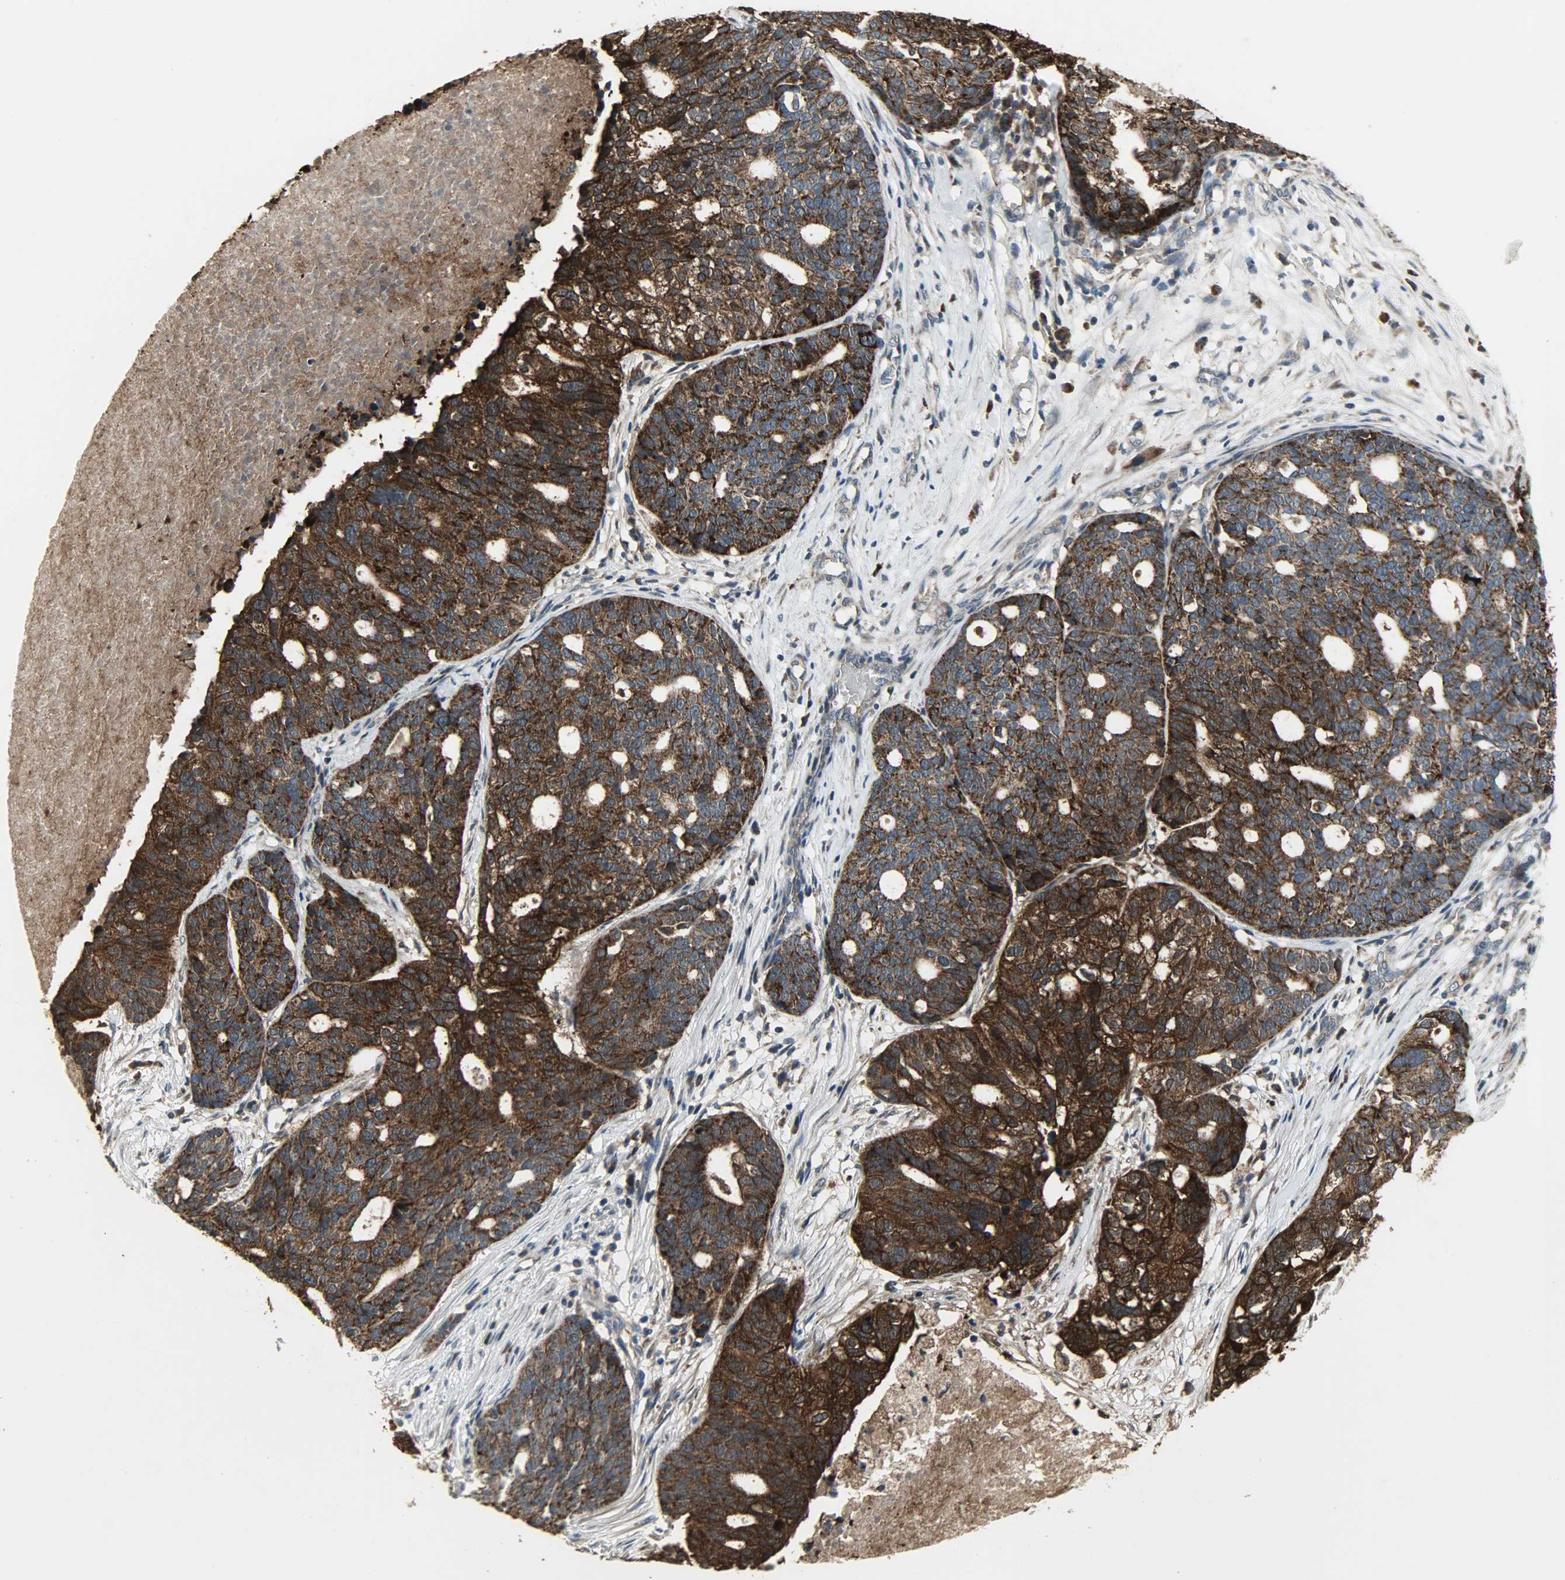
{"staining": {"intensity": "strong", "quantity": ">75%", "location": "cytoplasmic/membranous"}, "tissue": "ovarian cancer", "cell_type": "Tumor cells", "image_type": "cancer", "snomed": [{"axis": "morphology", "description": "Cystadenocarcinoma, serous, NOS"}, {"axis": "topography", "description": "Ovary"}], "caption": "Ovarian cancer (serous cystadenocarcinoma) tissue displays strong cytoplasmic/membranous expression in approximately >75% of tumor cells", "gene": "AMT", "patient": {"sex": "female", "age": 59}}